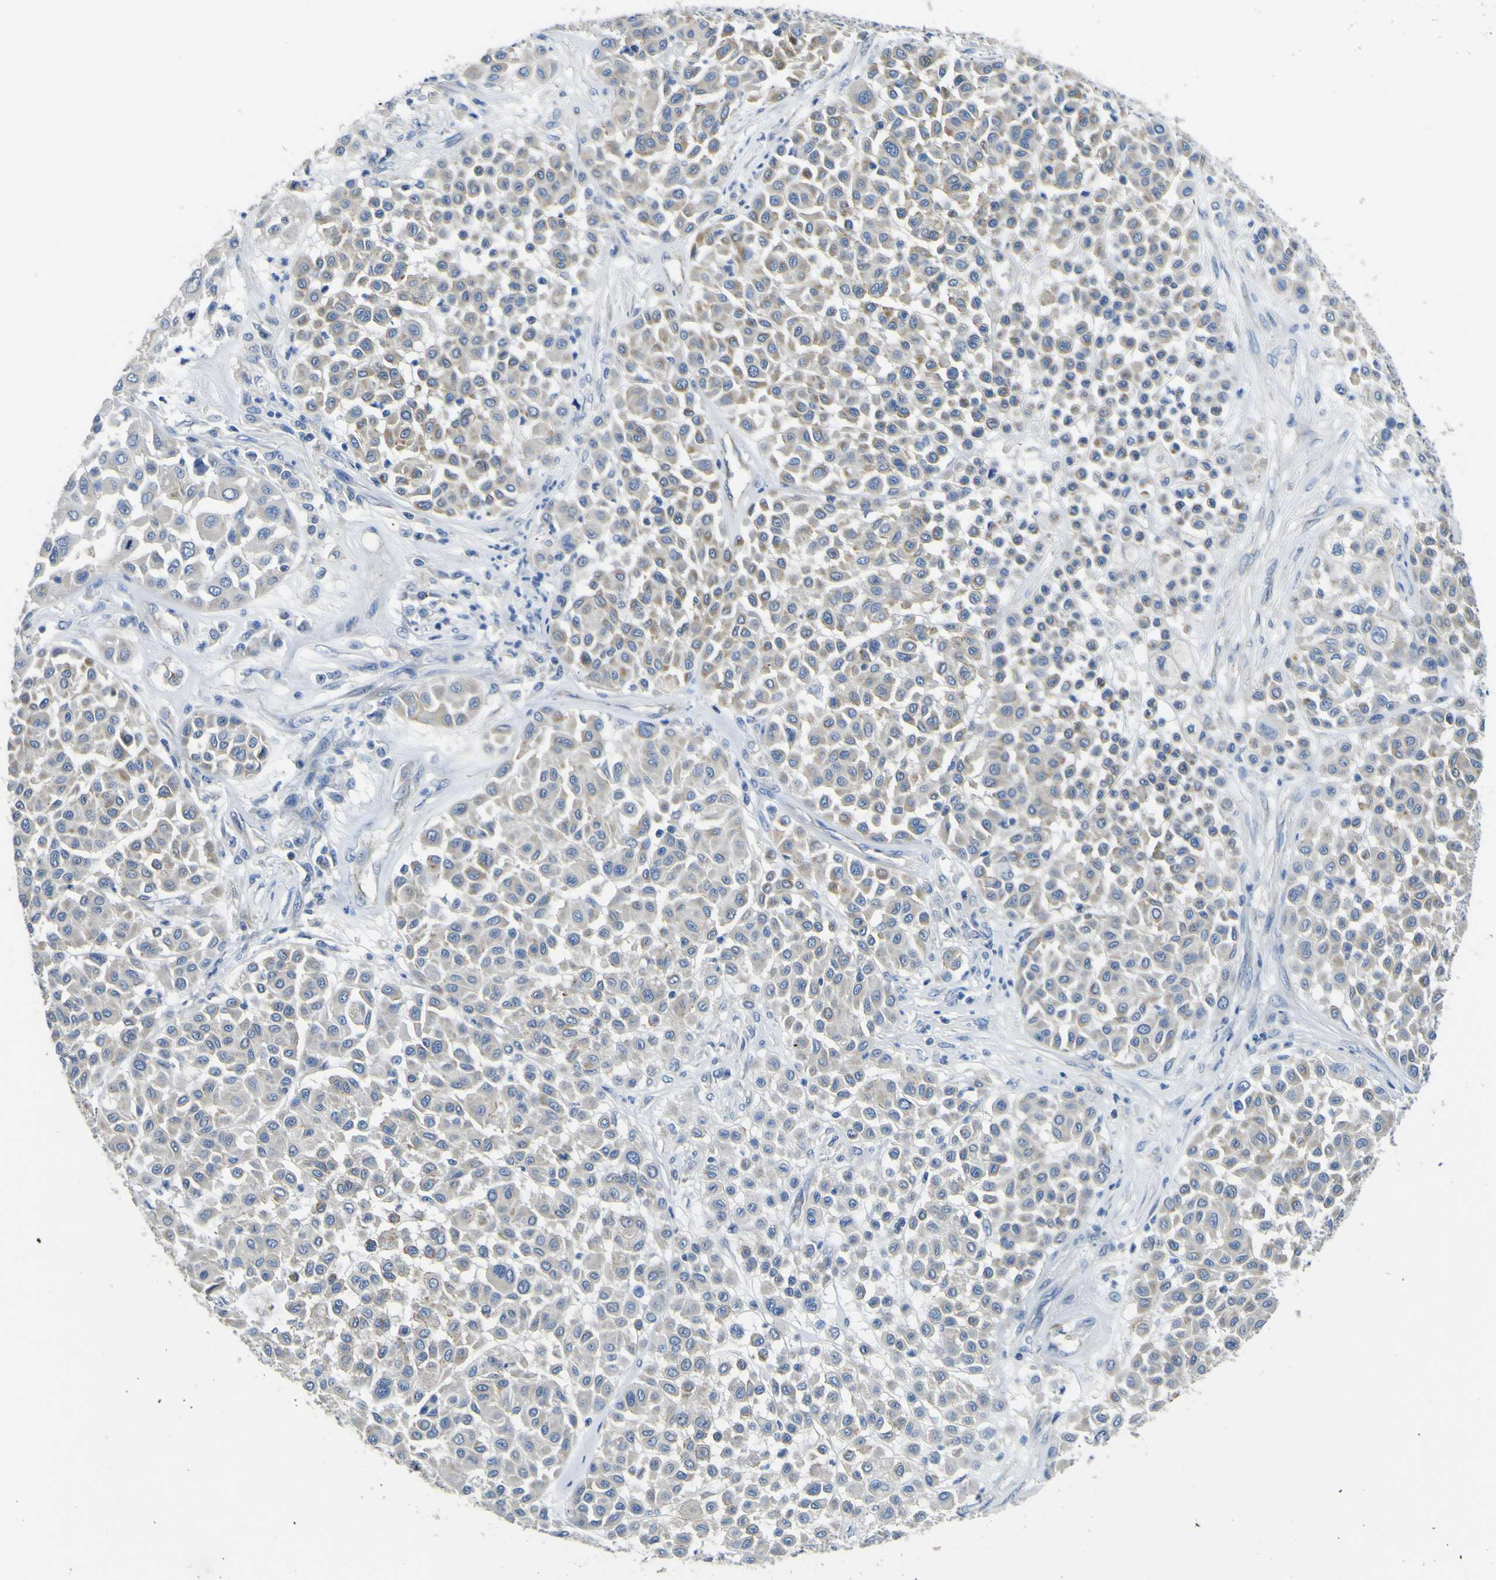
{"staining": {"intensity": "weak", "quantity": "<25%", "location": "cytoplasmic/membranous"}, "tissue": "melanoma", "cell_type": "Tumor cells", "image_type": "cancer", "snomed": [{"axis": "morphology", "description": "Malignant melanoma, Metastatic site"}, {"axis": "topography", "description": "Soft tissue"}], "caption": "The immunohistochemistry photomicrograph has no significant expression in tumor cells of melanoma tissue.", "gene": "ALDH18A1", "patient": {"sex": "male", "age": 41}}